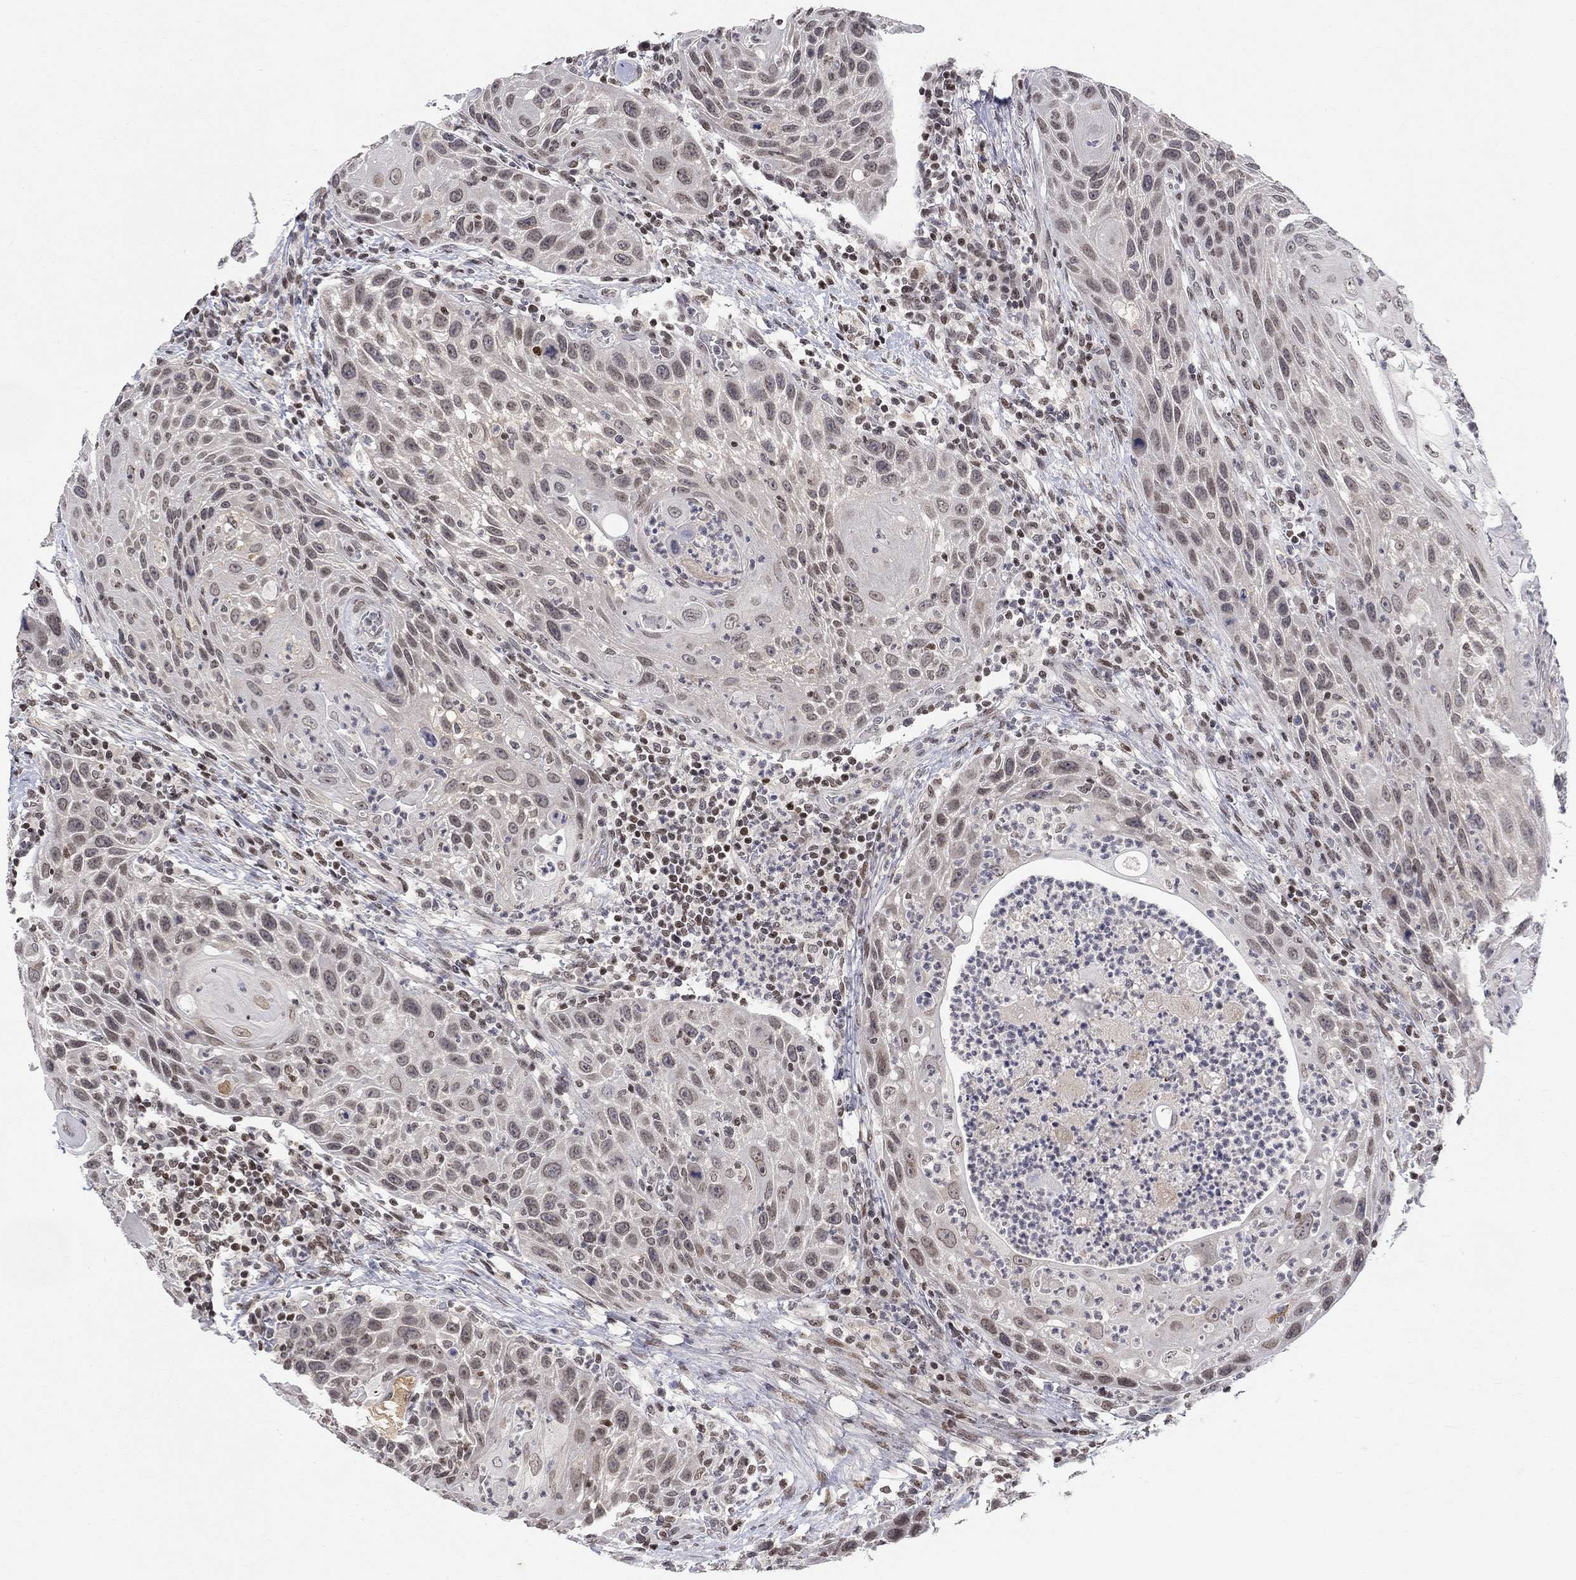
{"staining": {"intensity": "negative", "quantity": "none", "location": "none"}, "tissue": "head and neck cancer", "cell_type": "Tumor cells", "image_type": "cancer", "snomed": [{"axis": "morphology", "description": "Squamous cell carcinoma, NOS"}, {"axis": "topography", "description": "Head-Neck"}], "caption": "This is an immunohistochemistry image of human squamous cell carcinoma (head and neck). There is no positivity in tumor cells.", "gene": "KLF12", "patient": {"sex": "male", "age": 69}}